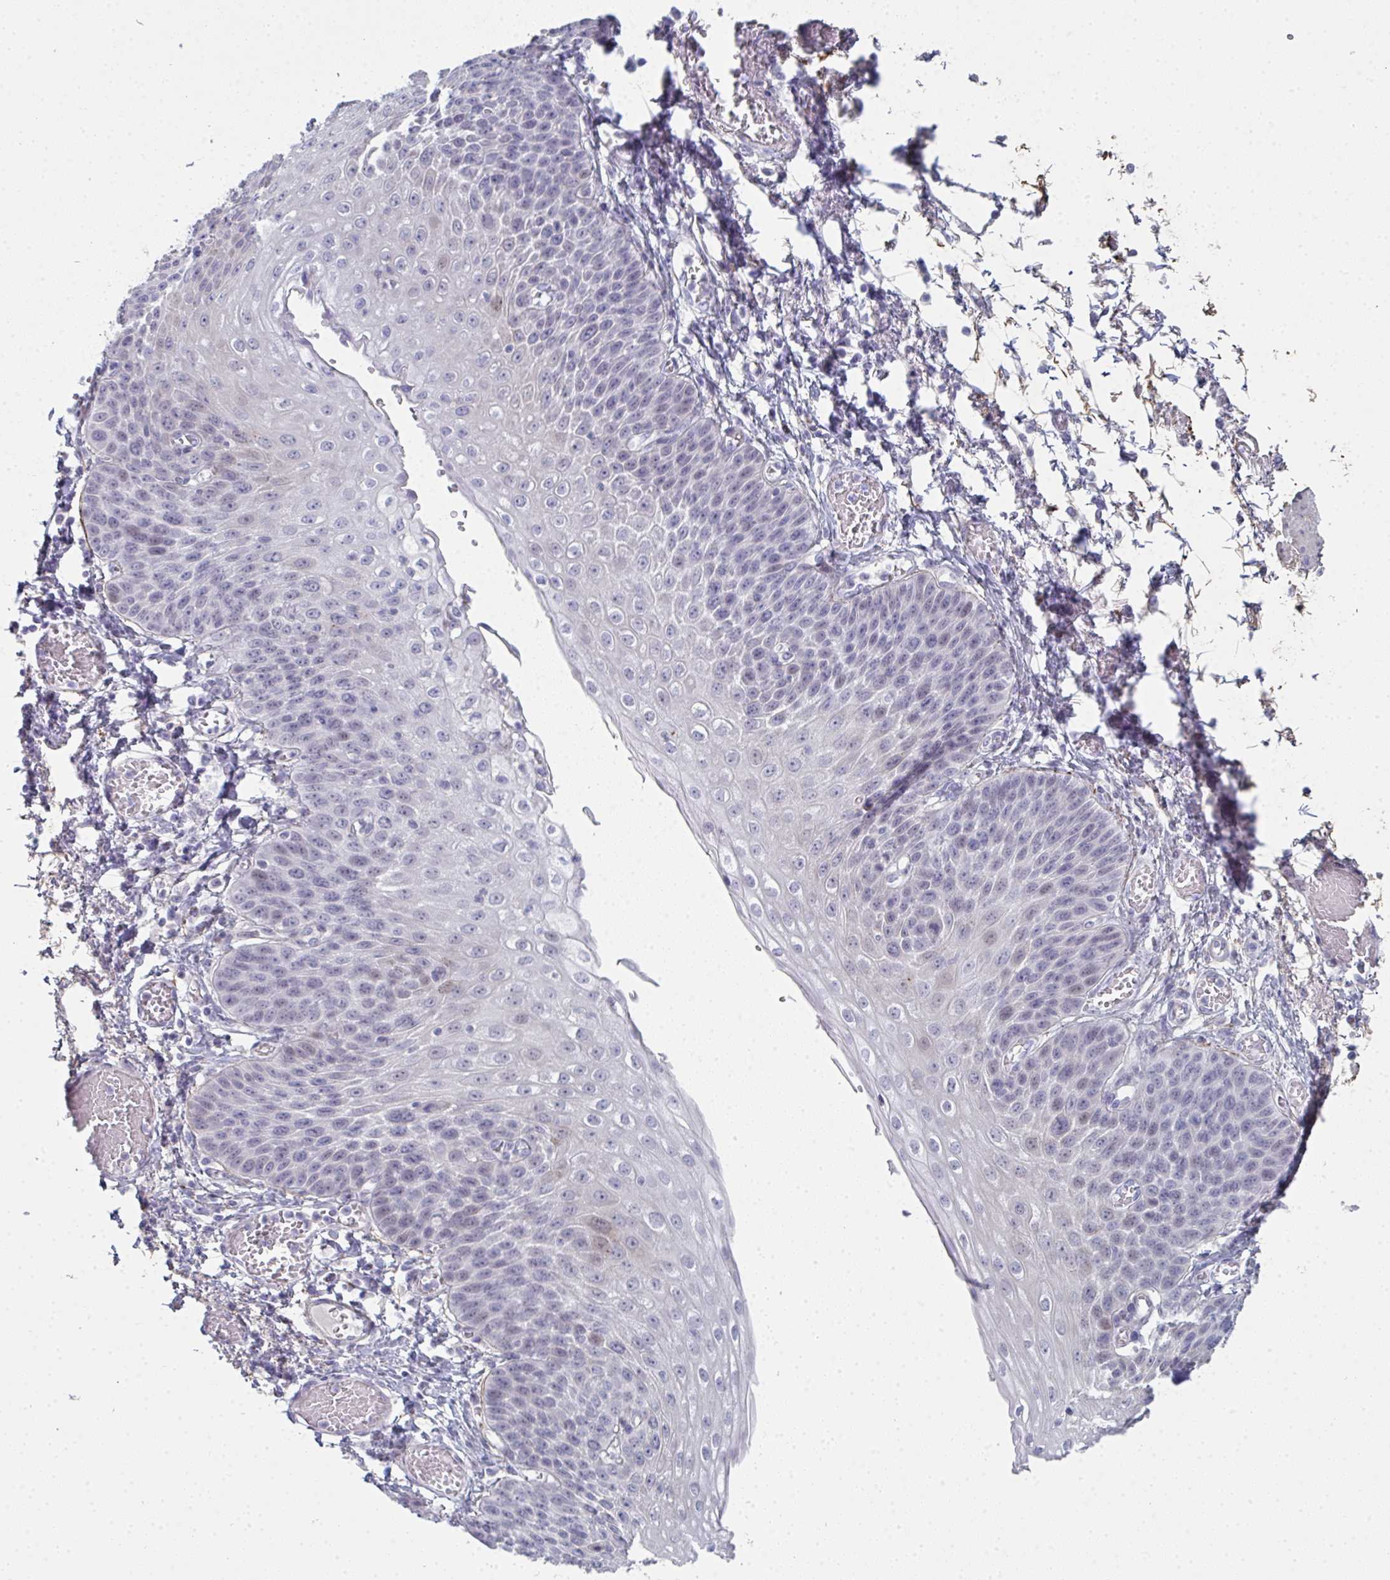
{"staining": {"intensity": "moderate", "quantity": "<25%", "location": "cytoplasmic/membranous,nuclear"}, "tissue": "esophagus", "cell_type": "Squamous epithelial cells", "image_type": "normal", "snomed": [{"axis": "morphology", "description": "Normal tissue, NOS"}, {"axis": "morphology", "description": "Adenocarcinoma, NOS"}, {"axis": "topography", "description": "Esophagus"}], "caption": "DAB immunohistochemical staining of unremarkable esophagus exhibits moderate cytoplasmic/membranous,nuclear protein expression in approximately <25% of squamous epithelial cells. (DAB (3,3'-diaminobenzidine) IHC with brightfield microscopy, high magnification).", "gene": "A1CF", "patient": {"sex": "male", "age": 81}}